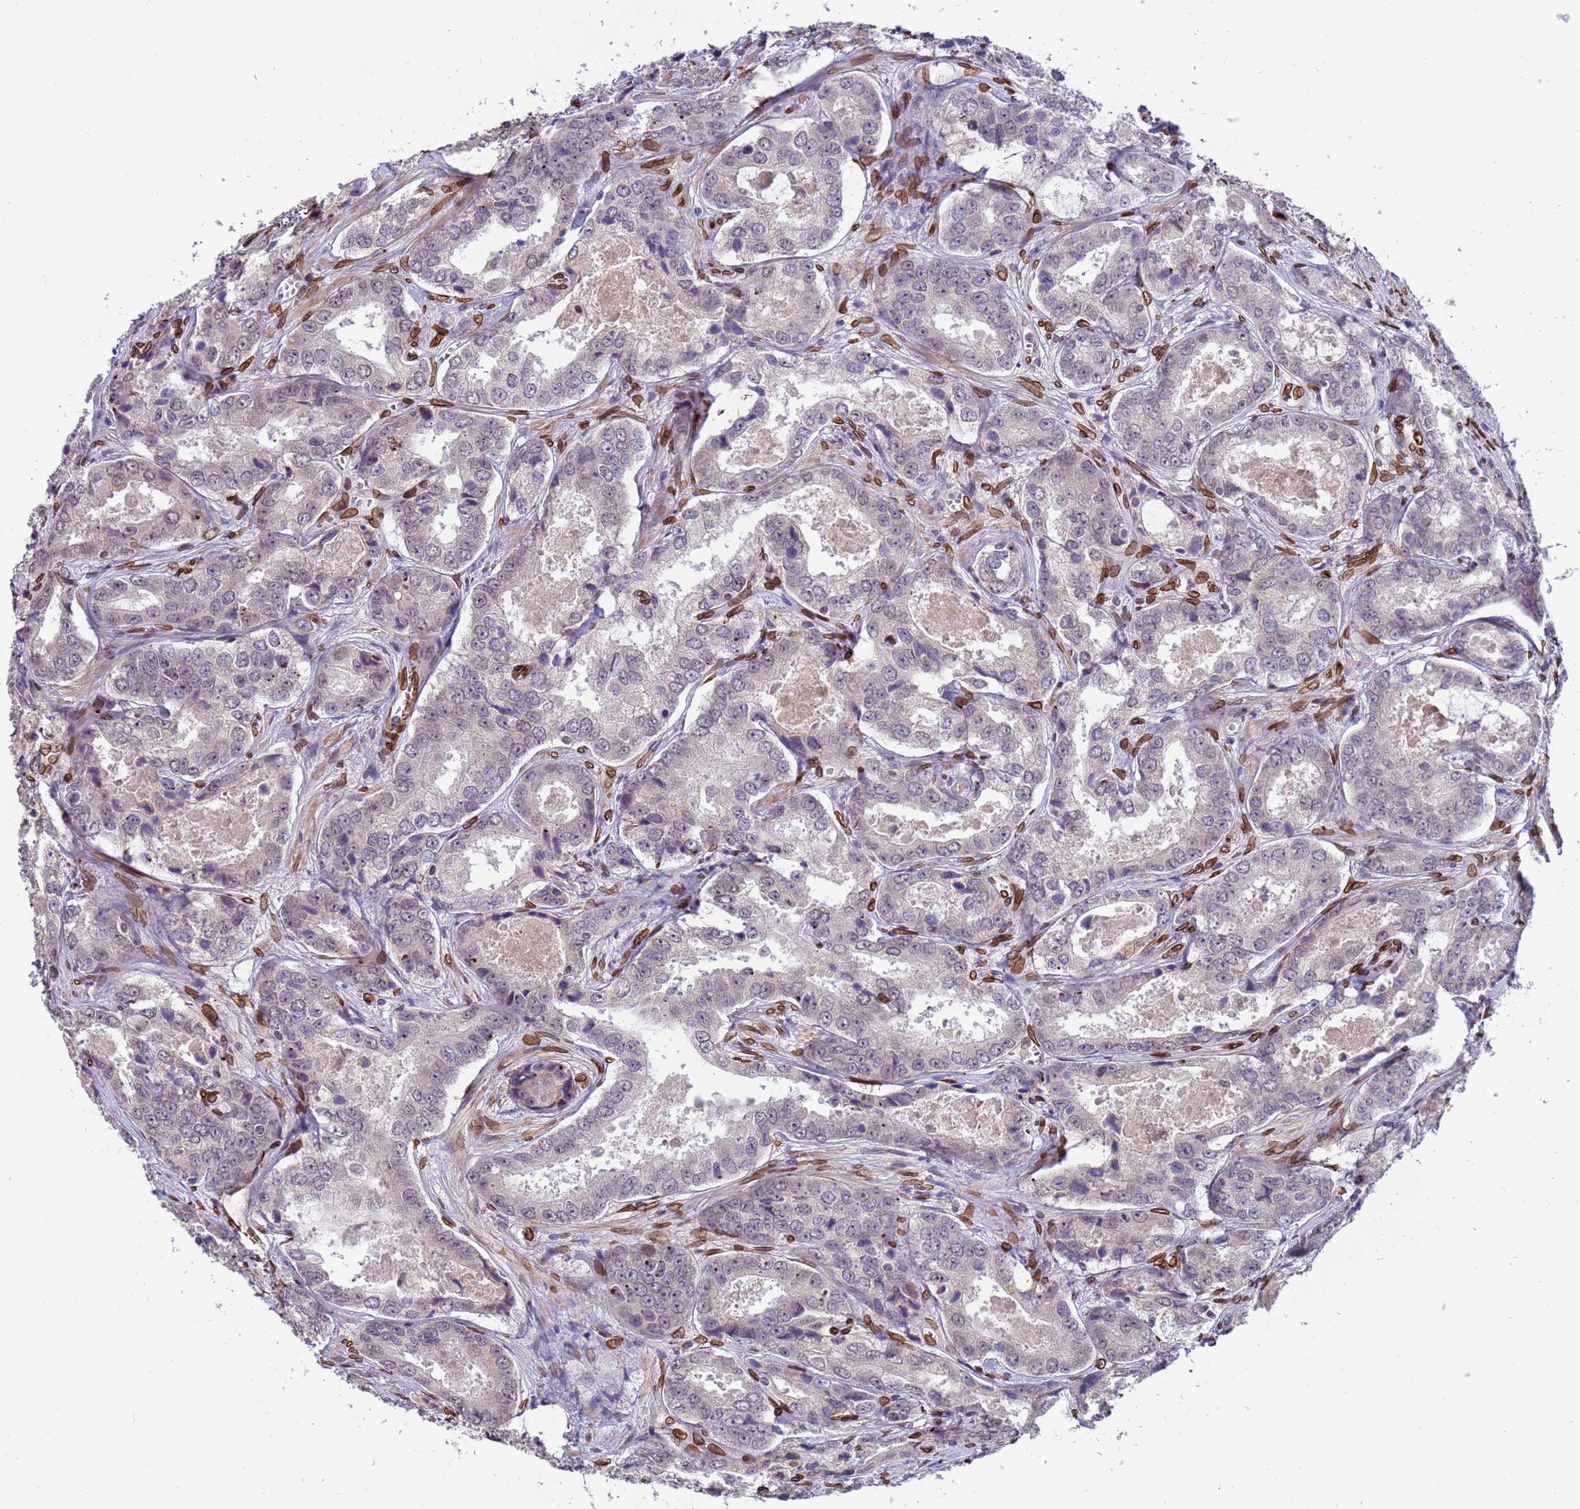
{"staining": {"intensity": "negative", "quantity": "none", "location": "none"}, "tissue": "prostate cancer", "cell_type": "Tumor cells", "image_type": "cancer", "snomed": [{"axis": "morphology", "description": "Adenocarcinoma, Low grade"}, {"axis": "topography", "description": "Prostate"}], "caption": "Immunohistochemistry (IHC) image of neoplastic tissue: low-grade adenocarcinoma (prostate) stained with DAB (3,3'-diaminobenzidine) exhibits no significant protein expression in tumor cells.", "gene": "GPR135", "patient": {"sex": "male", "age": 68}}